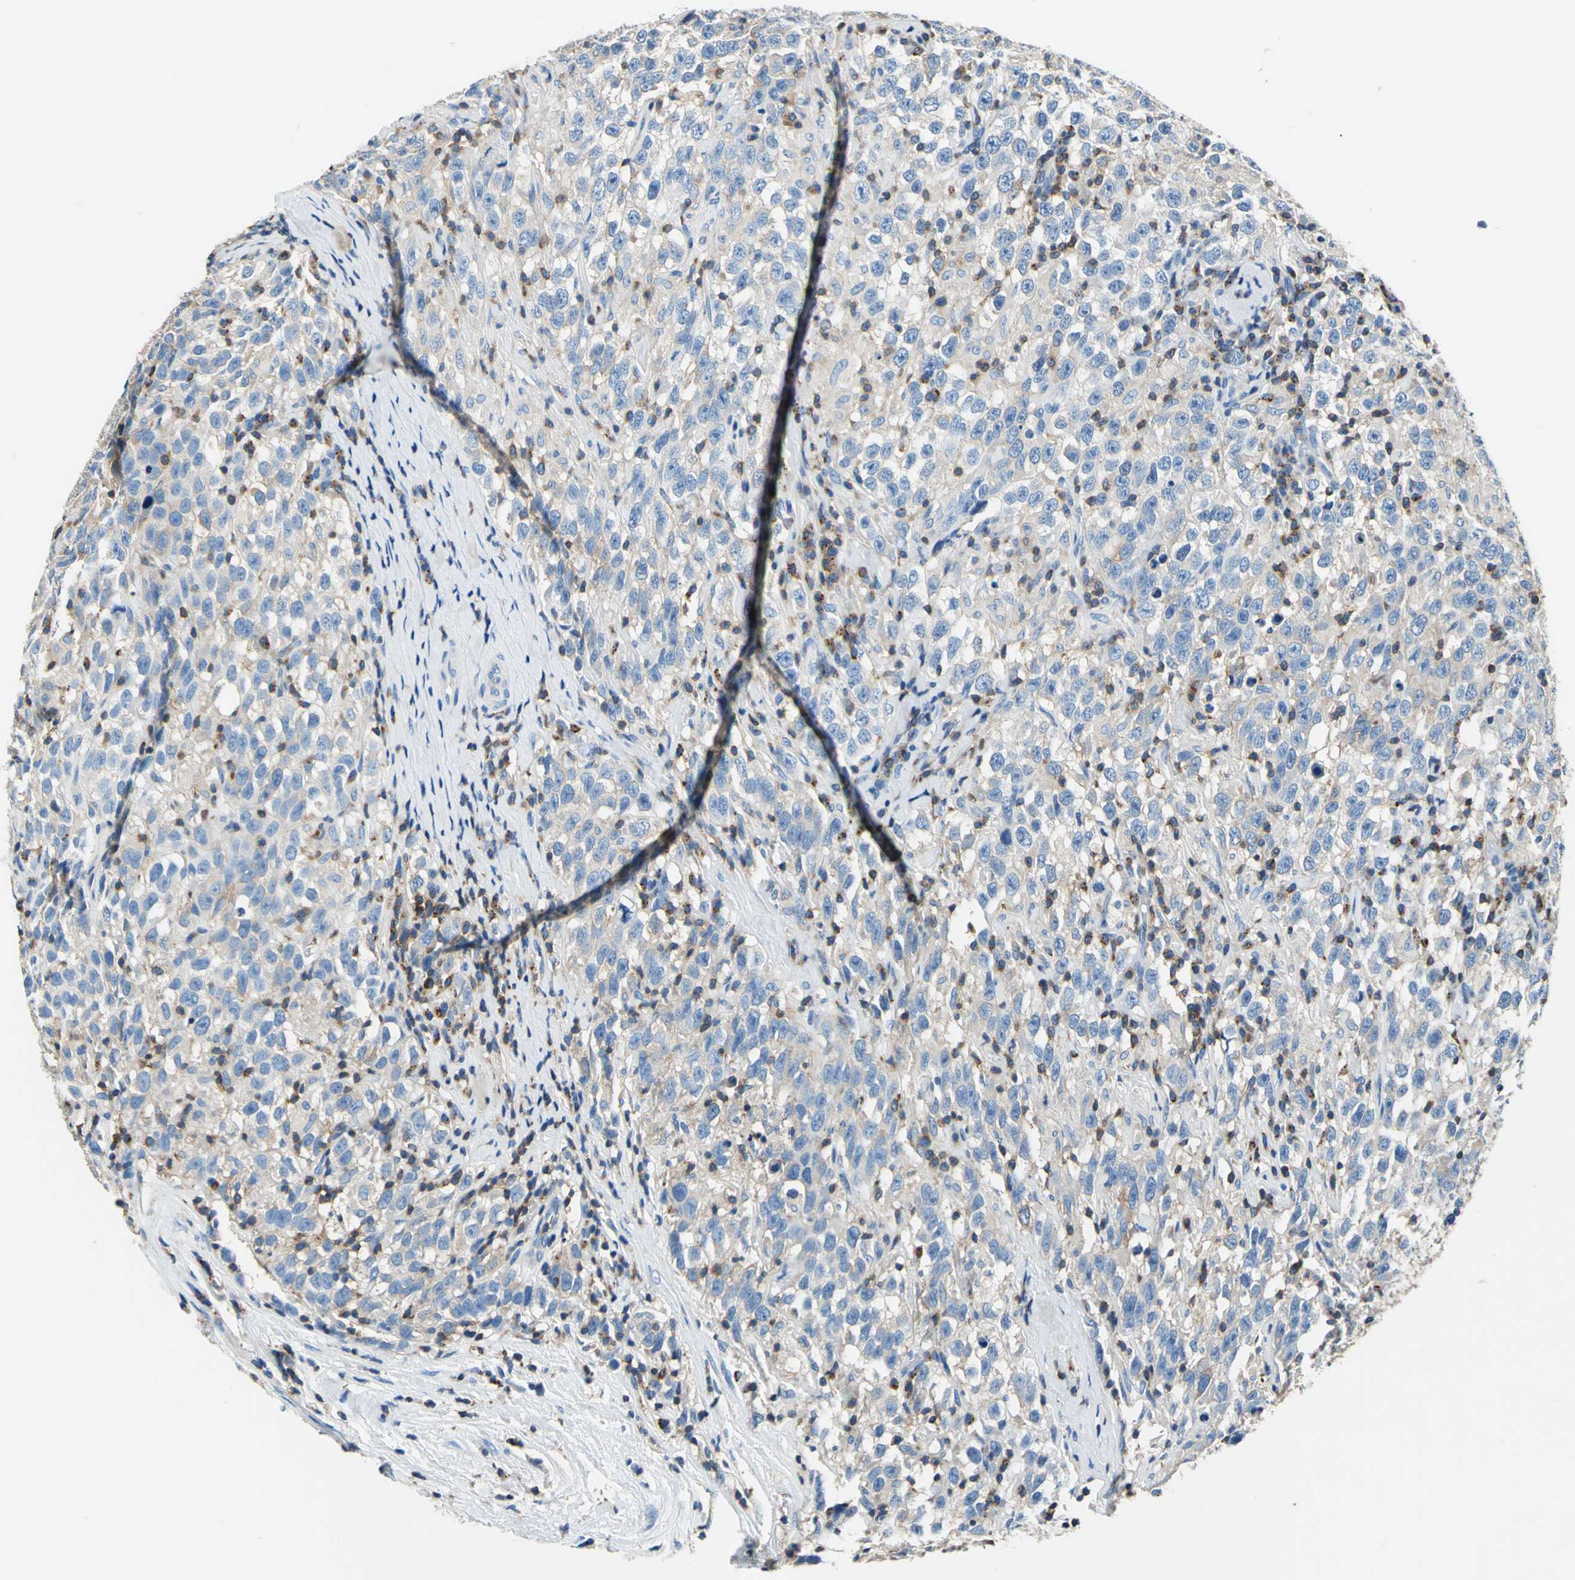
{"staining": {"intensity": "moderate", "quantity": "<25%", "location": "cytoplasmic/membranous"}, "tissue": "testis cancer", "cell_type": "Tumor cells", "image_type": "cancer", "snomed": [{"axis": "morphology", "description": "Seminoma, NOS"}, {"axis": "topography", "description": "Testis"}], "caption": "Testis cancer stained with IHC reveals moderate cytoplasmic/membranous staining in approximately <25% of tumor cells. The staining was performed using DAB (3,3'-diaminobenzidine), with brown indicating positive protein expression. Nuclei are stained blue with hematoxylin.", "gene": "SEPTIN6", "patient": {"sex": "male", "age": 41}}